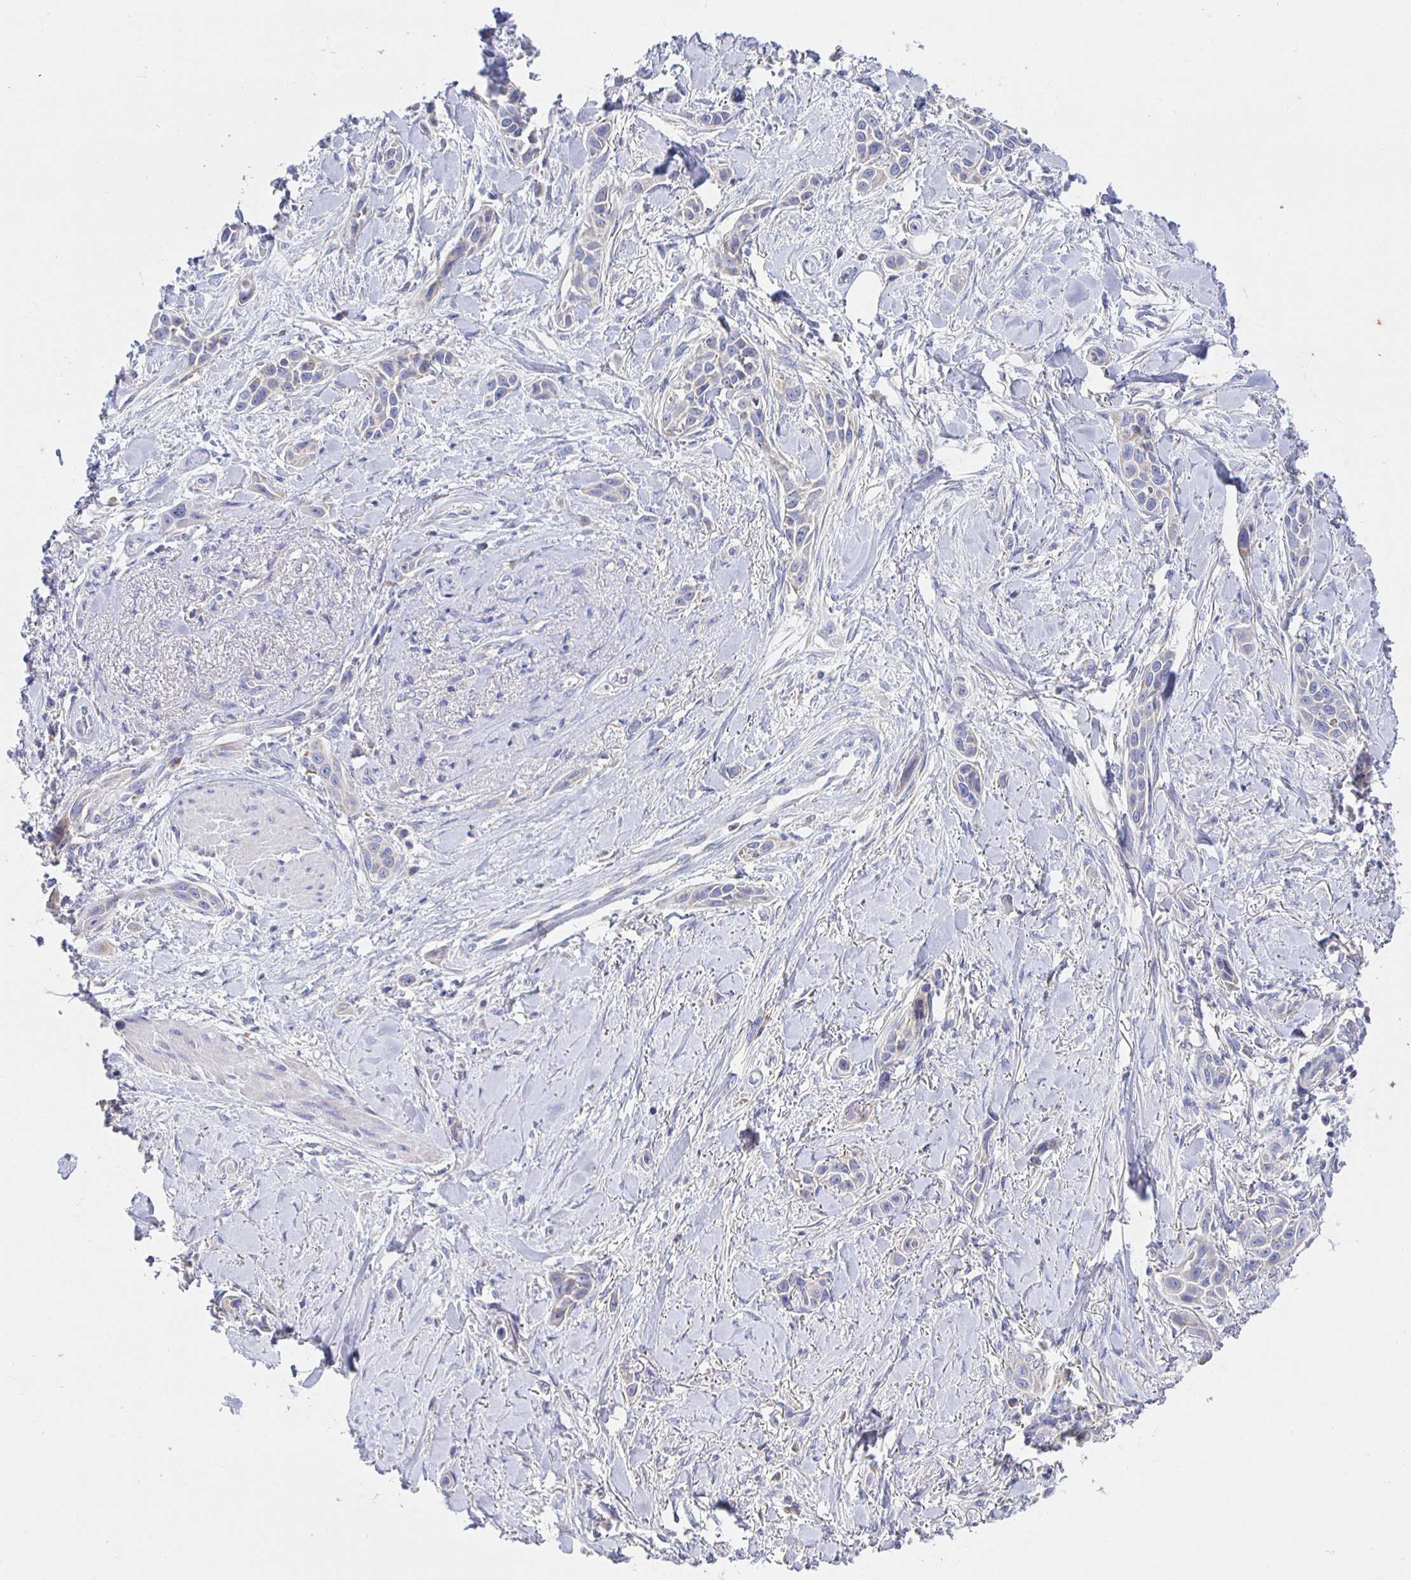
{"staining": {"intensity": "weak", "quantity": "25%-75%", "location": "cytoplasmic/membranous"}, "tissue": "skin cancer", "cell_type": "Tumor cells", "image_type": "cancer", "snomed": [{"axis": "morphology", "description": "Squamous cell carcinoma, NOS"}, {"axis": "topography", "description": "Skin"}], "caption": "There is low levels of weak cytoplasmic/membranous positivity in tumor cells of skin squamous cell carcinoma, as demonstrated by immunohistochemical staining (brown color).", "gene": "SYNGR4", "patient": {"sex": "female", "age": 69}}